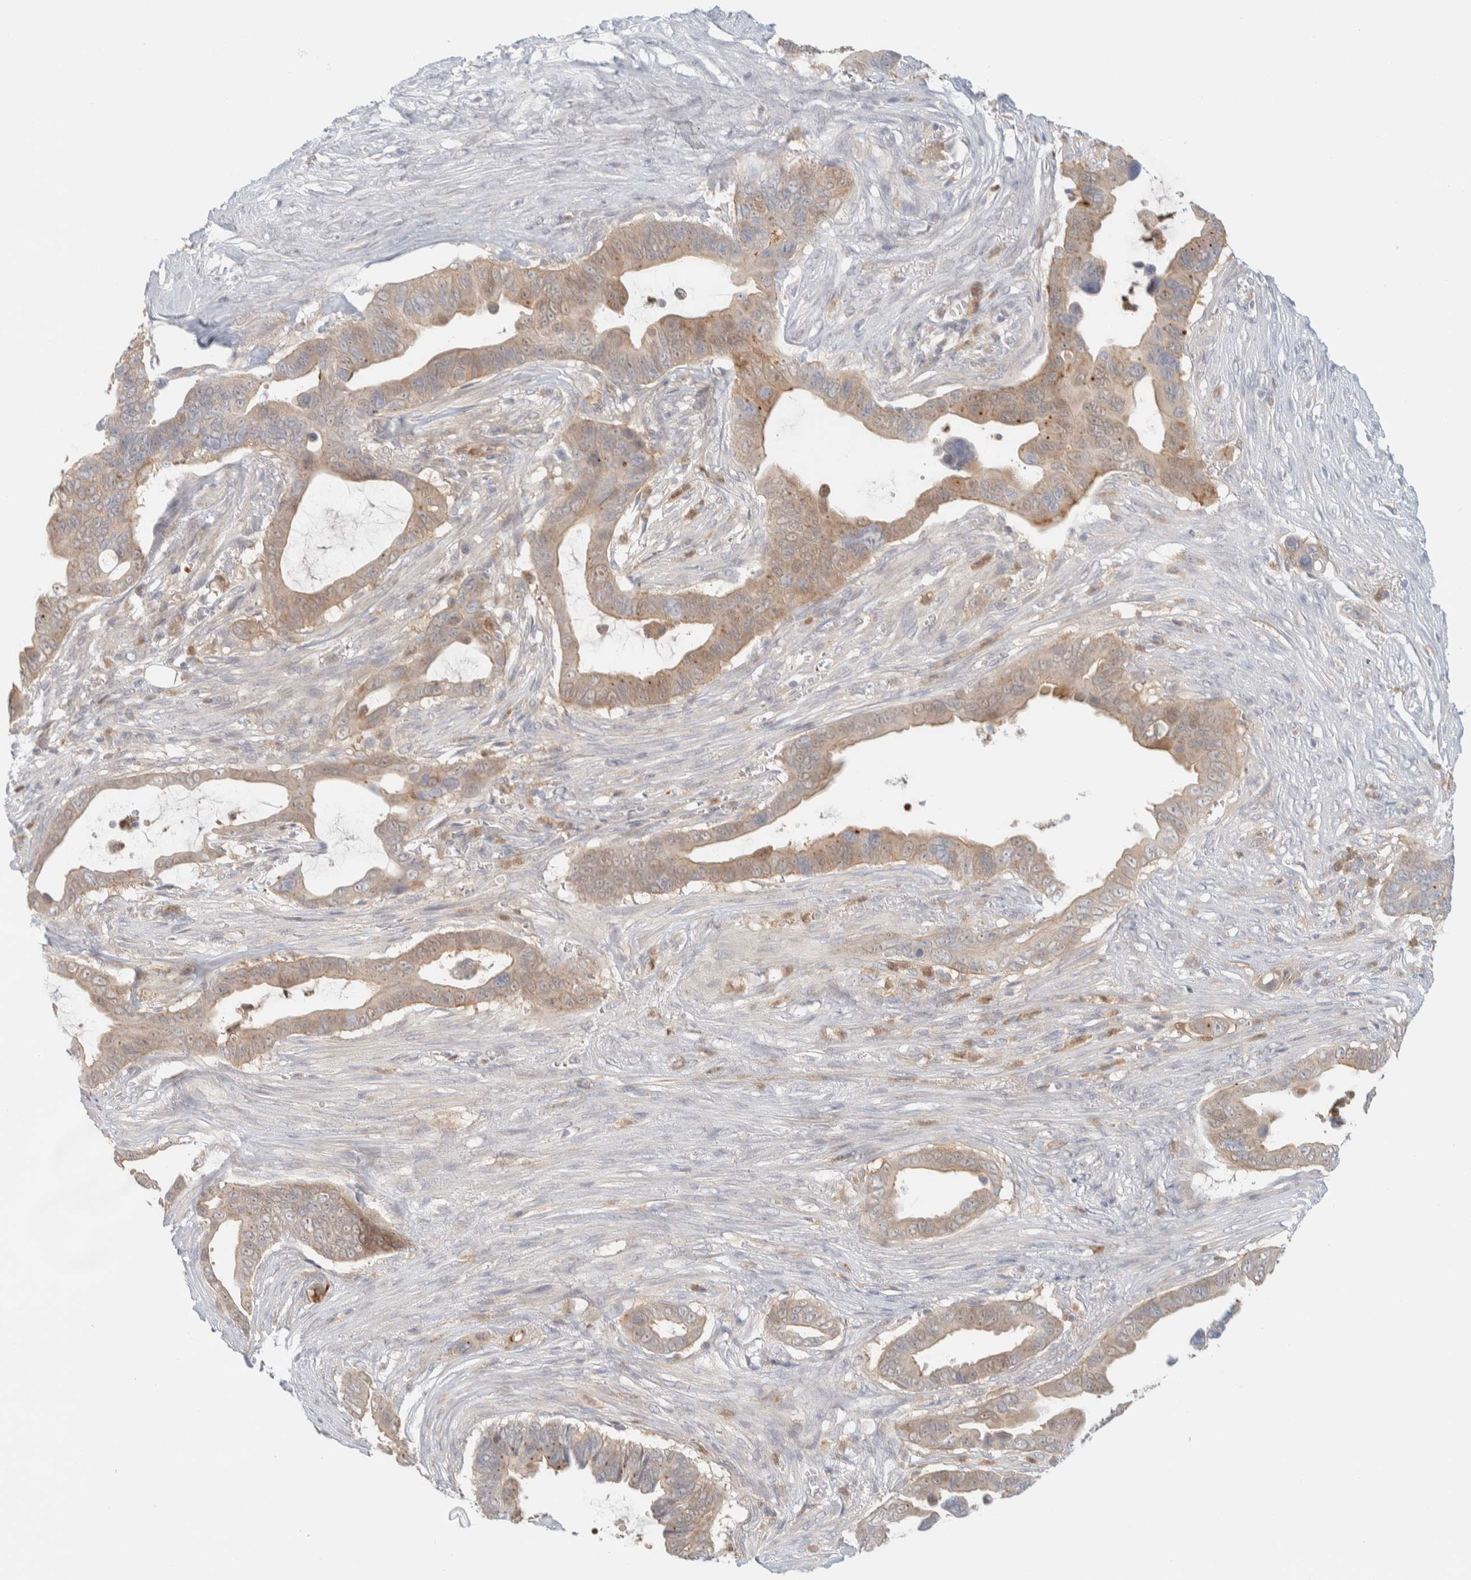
{"staining": {"intensity": "weak", "quantity": ">75%", "location": "cytoplasmic/membranous"}, "tissue": "pancreatic cancer", "cell_type": "Tumor cells", "image_type": "cancer", "snomed": [{"axis": "morphology", "description": "Adenocarcinoma, NOS"}, {"axis": "topography", "description": "Pancreas"}], "caption": "The histopathology image displays immunohistochemical staining of adenocarcinoma (pancreatic). There is weak cytoplasmic/membranous staining is appreciated in about >75% of tumor cells.", "gene": "GCLM", "patient": {"sex": "female", "age": 72}}